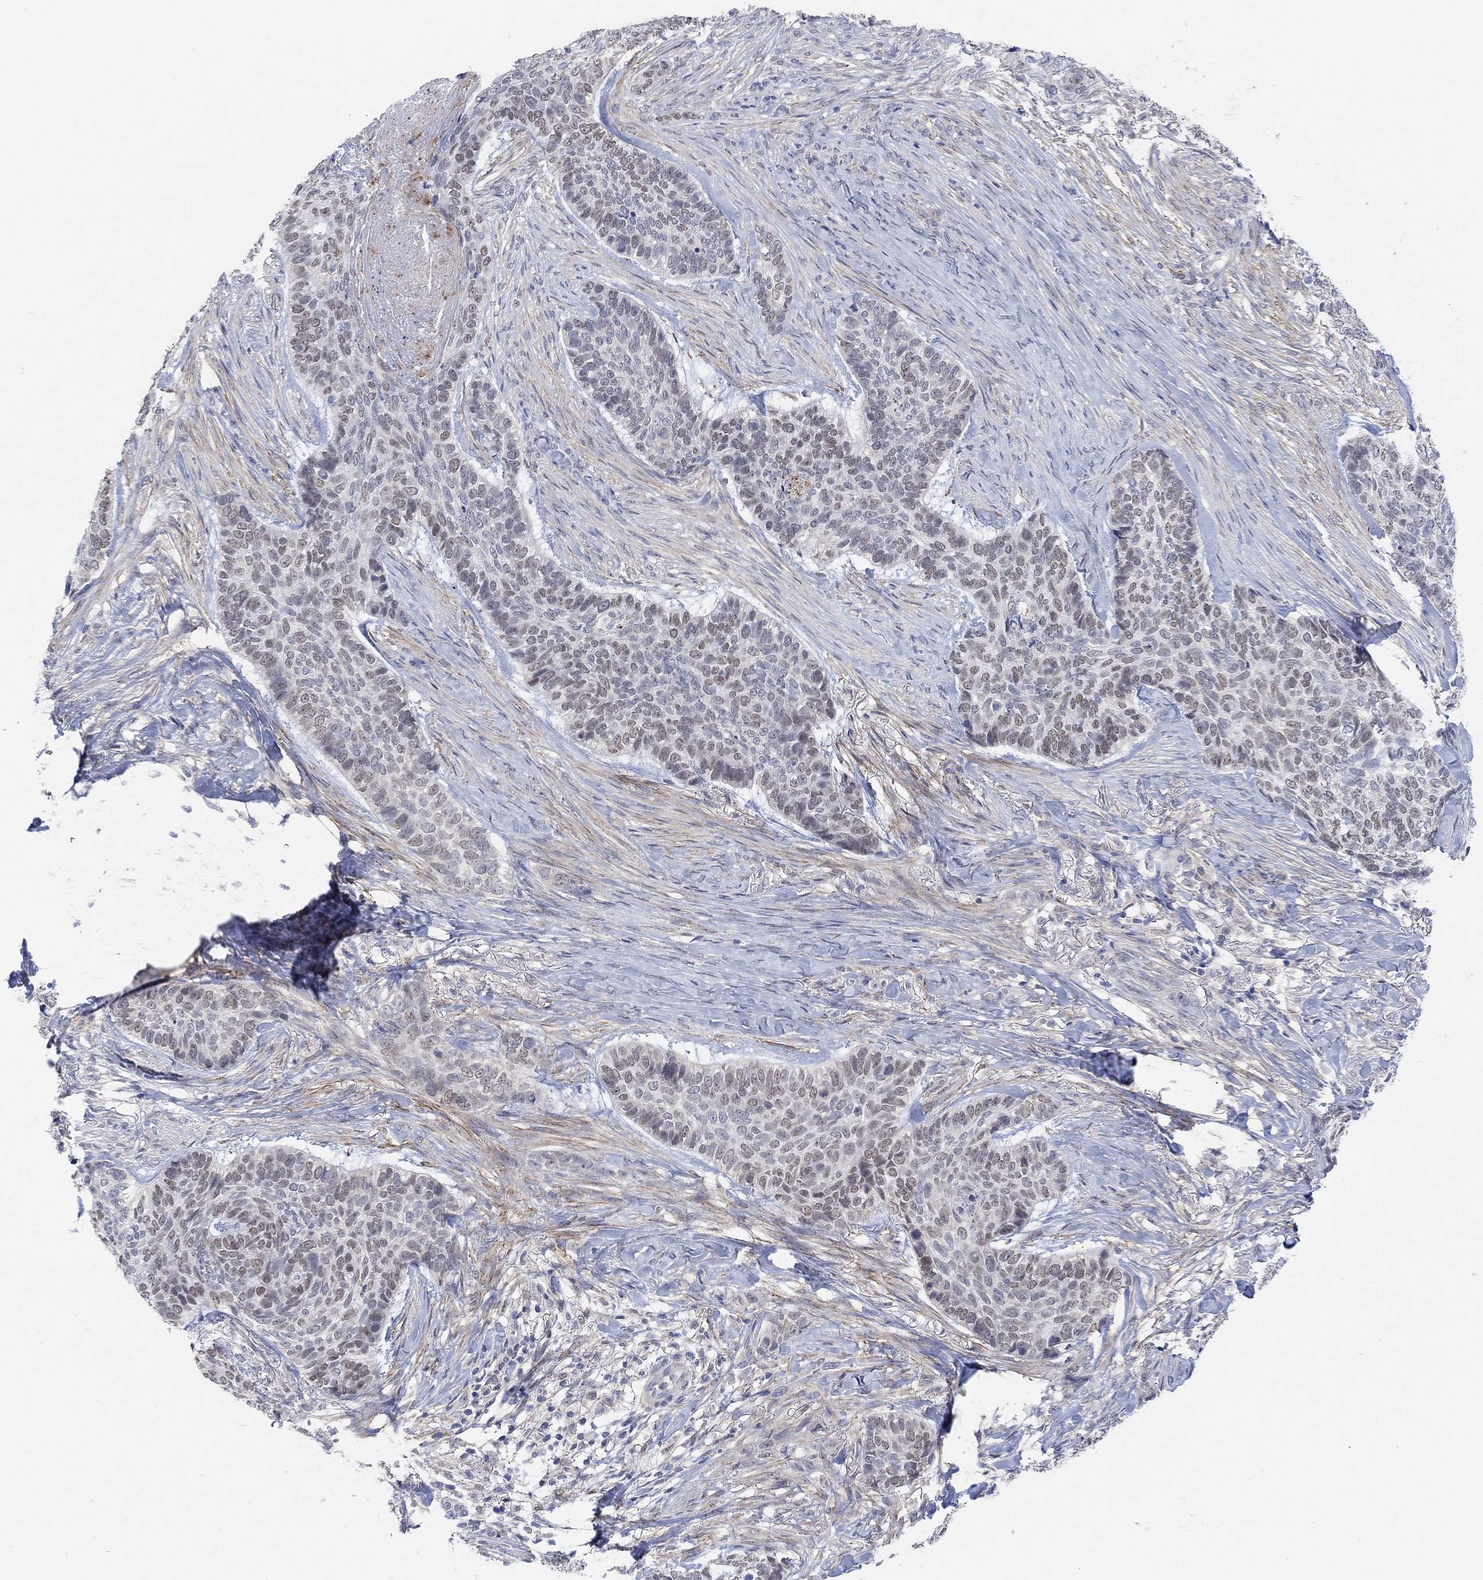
{"staining": {"intensity": "weak", "quantity": "25%-75%", "location": "nuclear"}, "tissue": "skin cancer", "cell_type": "Tumor cells", "image_type": "cancer", "snomed": [{"axis": "morphology", "description": "Basal cell carcinoma"}, {"axis": "topography", "description": "Skin"}], "caption": "A high-resolution micrograph shows immunohistochemistry (IHC) staining of skin basal cell carcinoma, which shows weak nuclear positivity in about 25%-75% of tumor cells.", "gene": "RIMS1", "patient": {"sex": "female", "age": 69}}